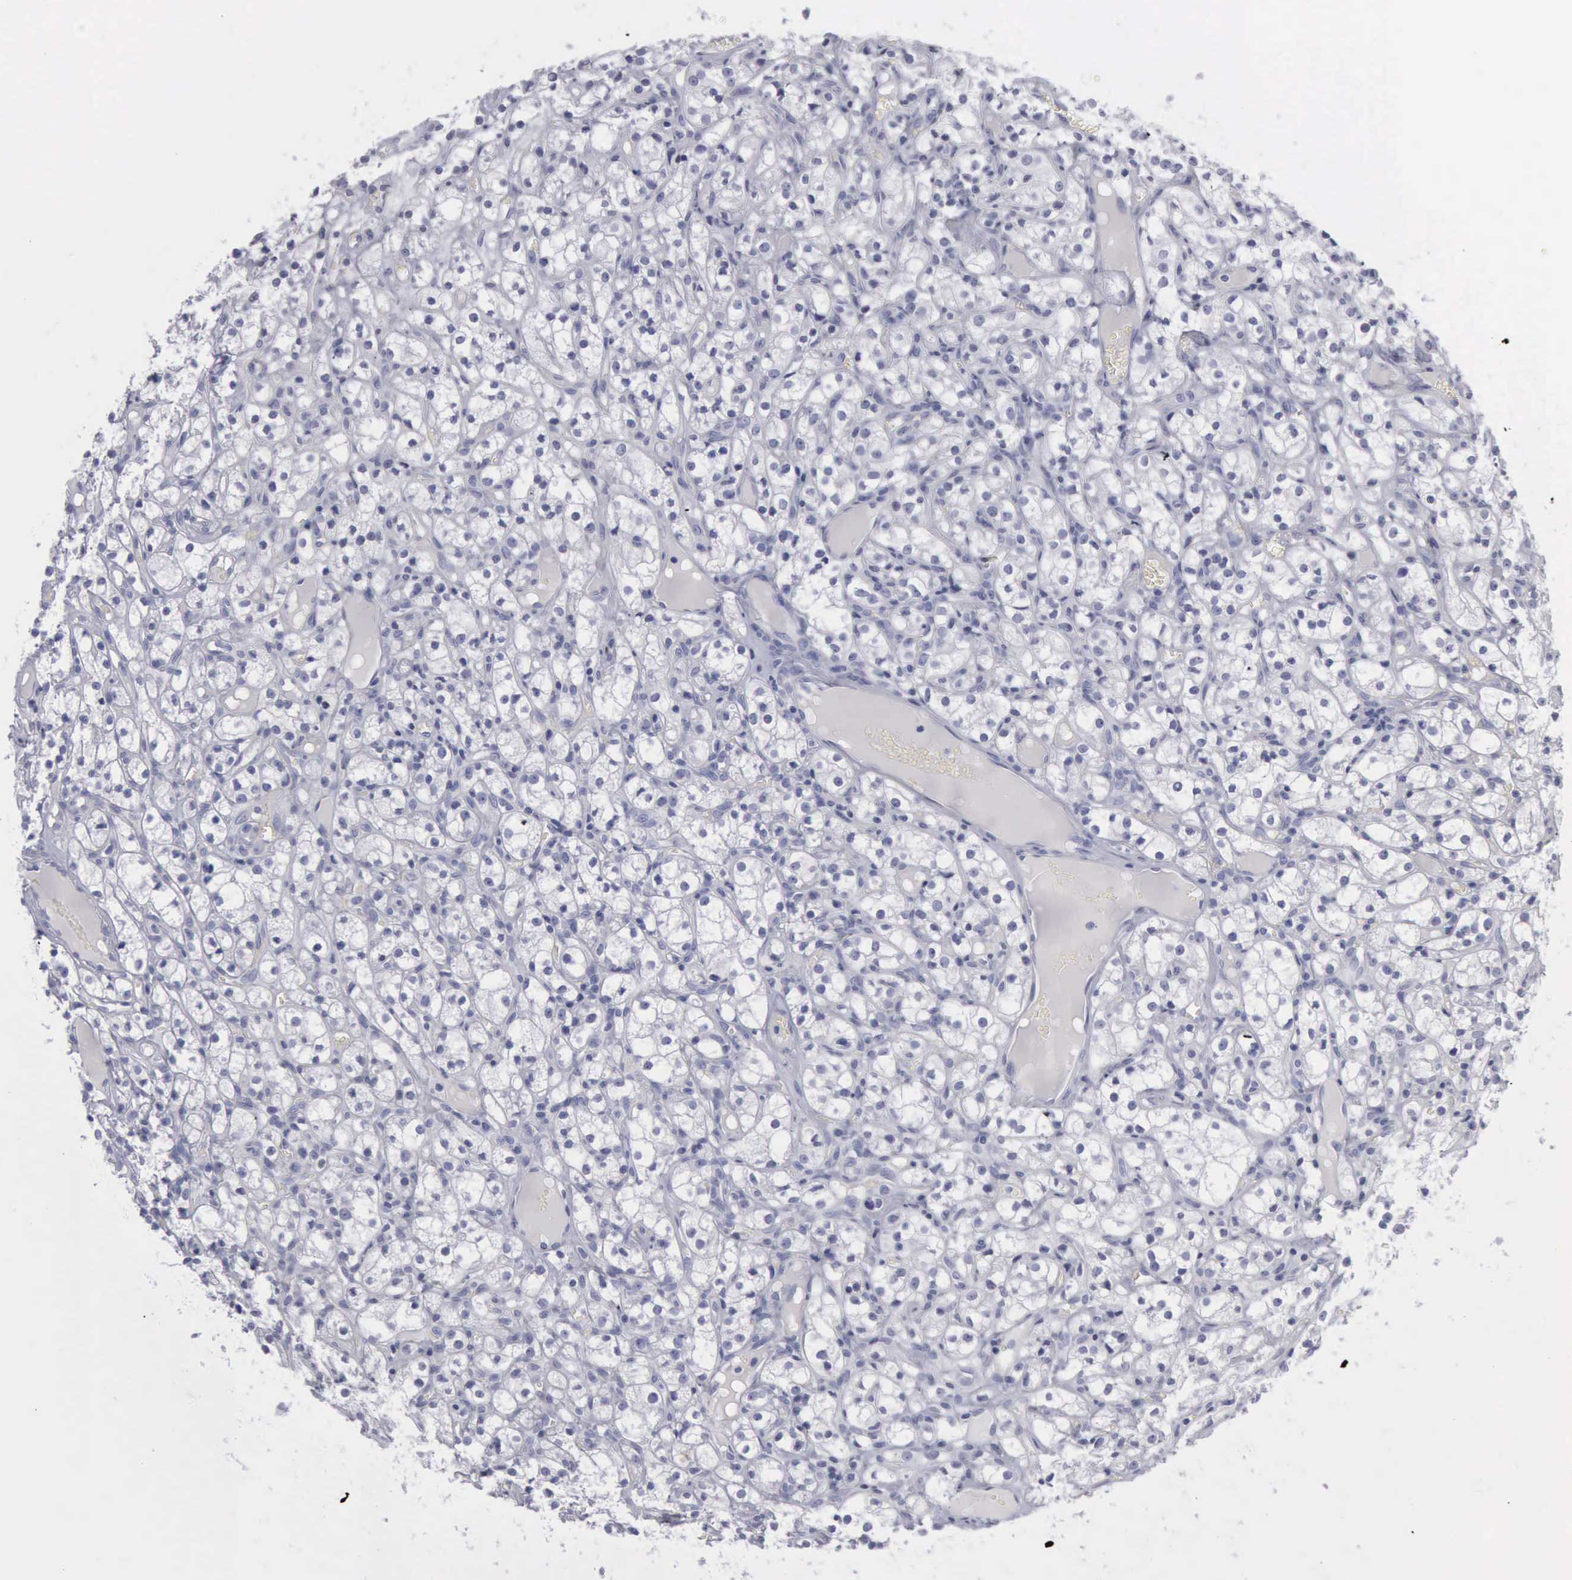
{"staining": {"intensity": "negative", "quantity": "none", "location": "none"}, "tissue": "renal cancer", "cell_type": "Tumor cells", "image_type": "cancer", "snomed": [{"axis": "morphology", "description": "Adenocarcinoma, NOS"}, {"axis": "topography", "description": "Kidney"}], "caption": "IHC of human adenocarcinoma (renal) shows no positivity in tumor cells.", "gene": "KRT13", "patient": {"sex": "male", "age": 61}}